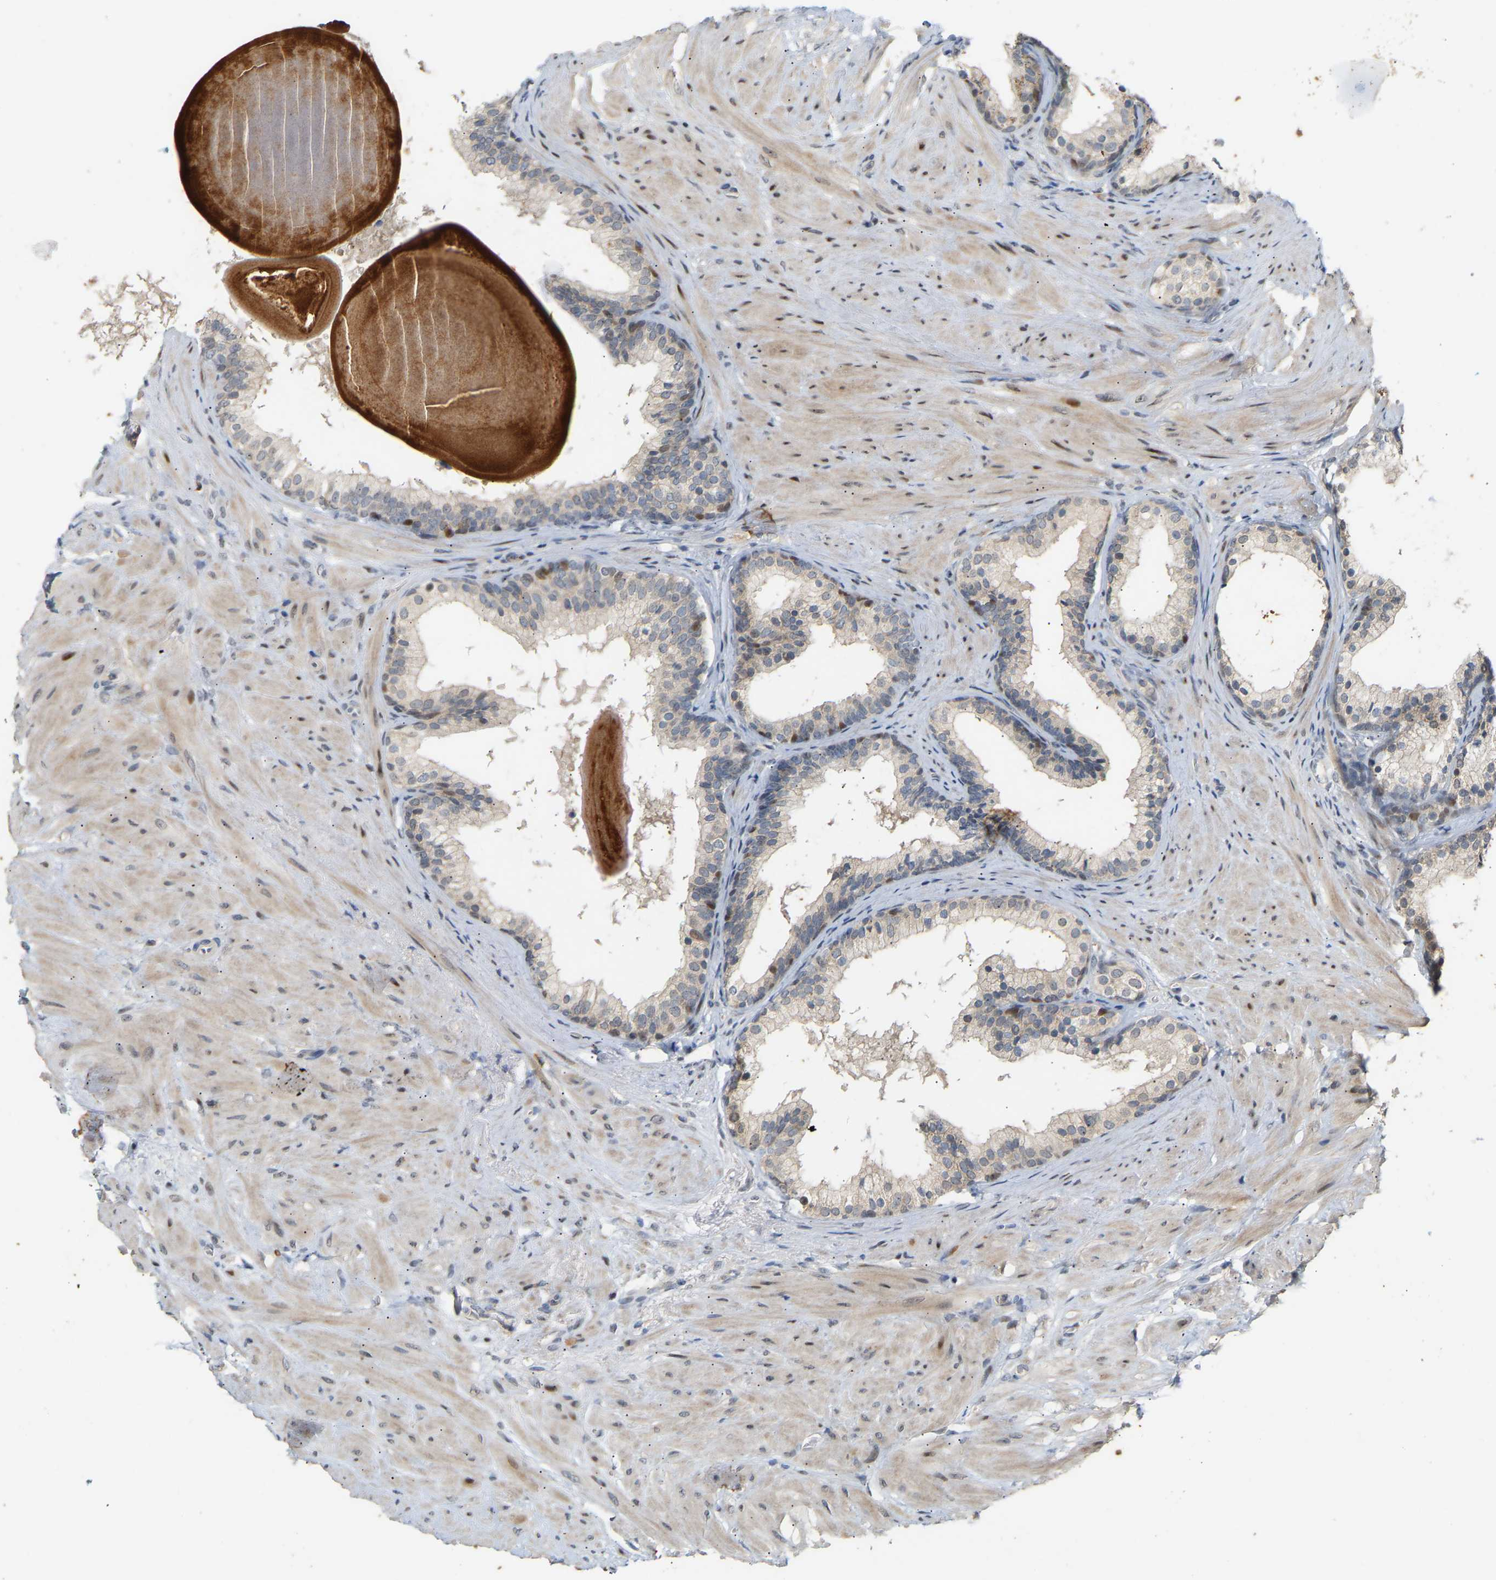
{"staining": {"intensity": "negative", "quantity": "none", "location": "none"}, "tissue": "prostate cancer", "cell_type": "Tumor cells", "image_type": "cancer", "snomed": [{"axis": "morphology", "description": "Adenocarcinoma, Low grade"}, {"axis": "topography", "description": "Prostate"}], "caption": "Tumor cells are negative for brown protein staining in prostate low-grade adenocarcinoma.", "gene": "PTPN4", "patient": {"sex": "male", "age": 69}}